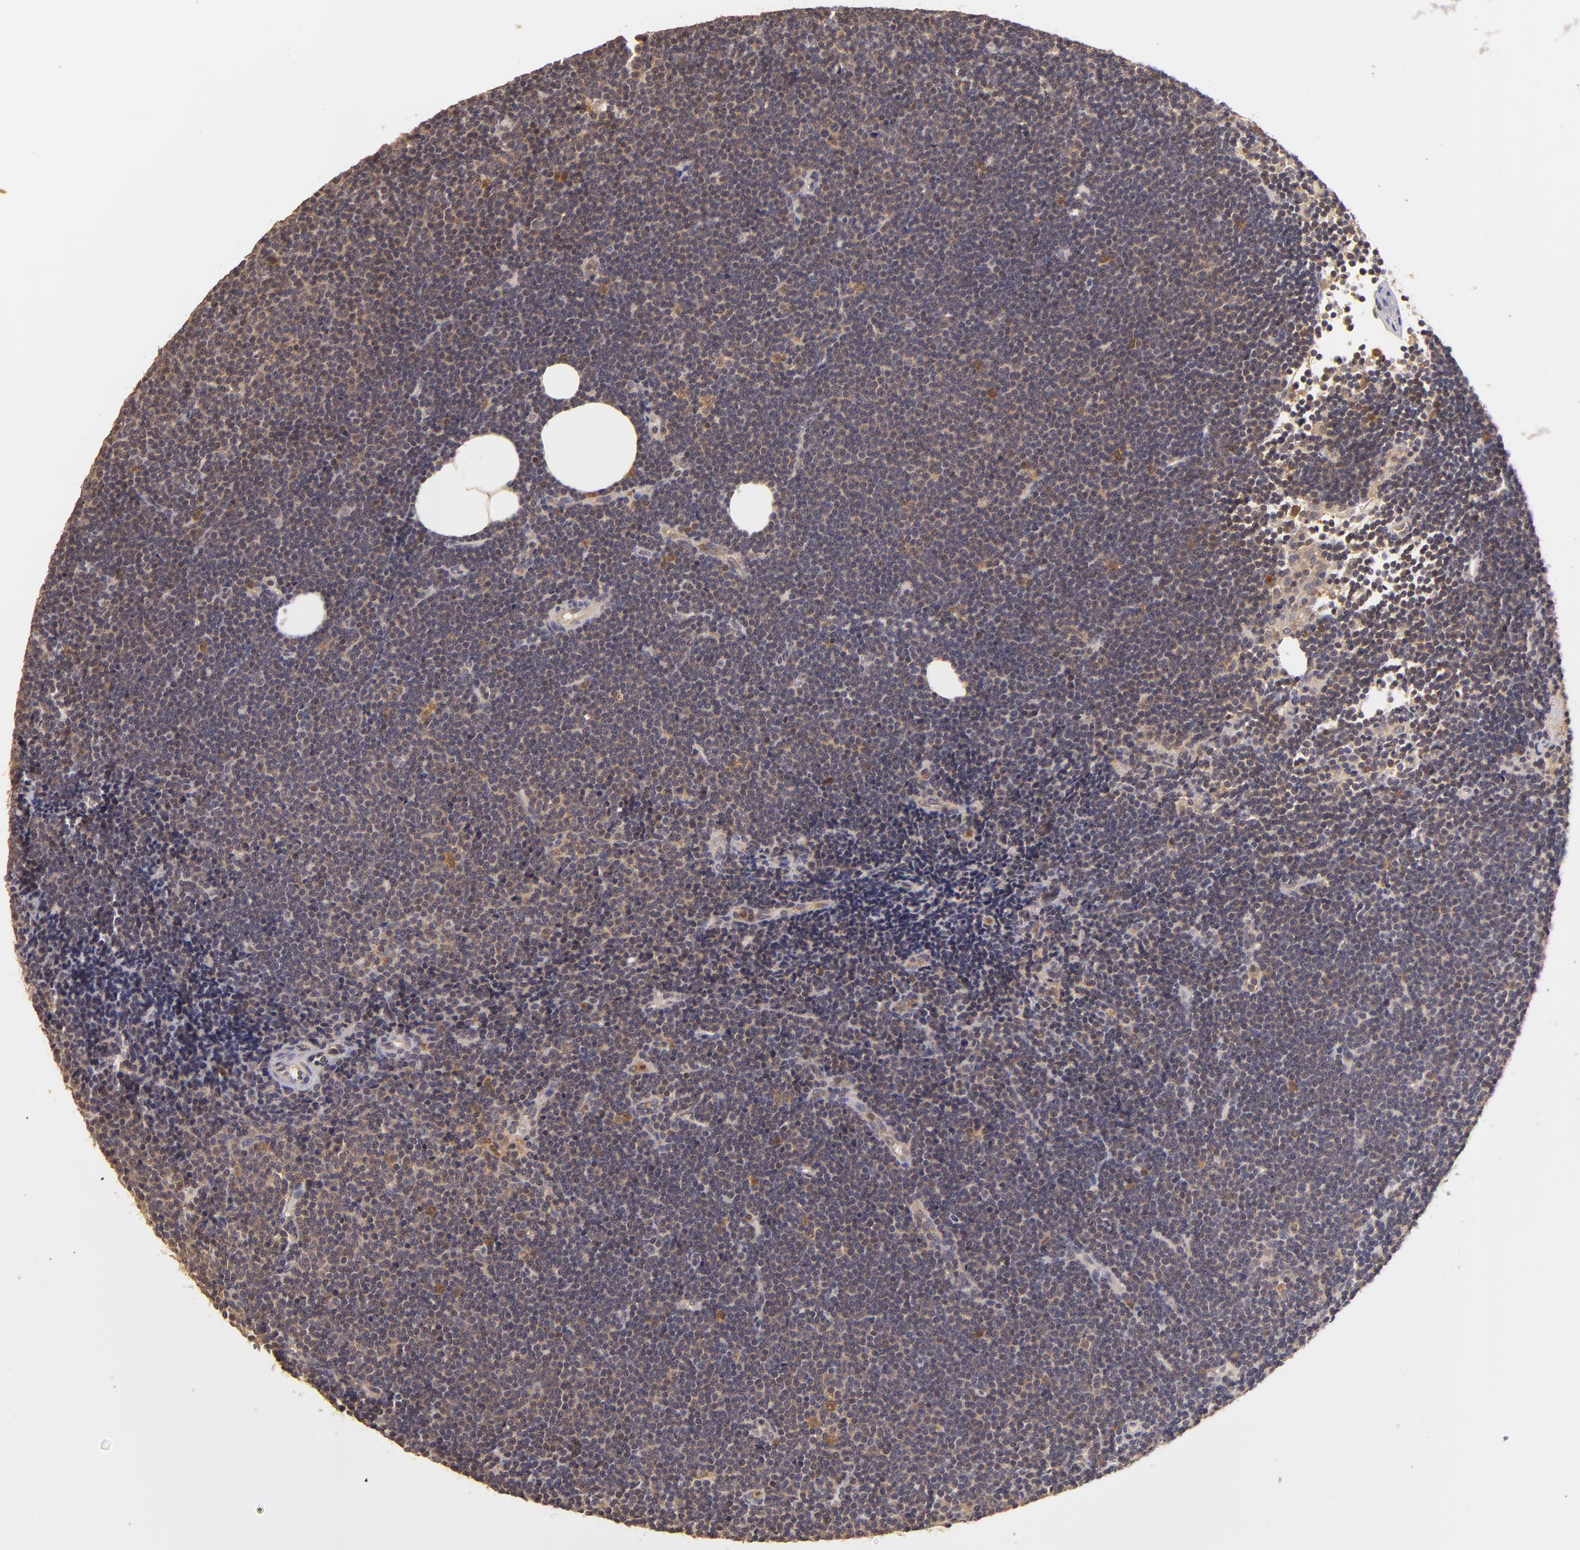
{"staining": {"intensity": "weak", "quantity": ">75%", "location": "cytoplasmic/membranous"}, "tissue": "lymphoma", "cell_type": "Tumor cells", "image_type": "cancer", "snomed": [{"axis": "morphology", "description": "Malignant lymphoma, non-Hodgkin's type, Low grade"}, {"axis": "topography", "description": "Lymph node"}], "caption": "Human low-grade malignant lymphoma, non-Hodgkin's type stained with a brown dye reveals weak cytoplasmic/membranous positive staining in approximately >75% of tumor cells.", "gene": "PRKCD", "patient": {"sex": "female", "age": 73}}